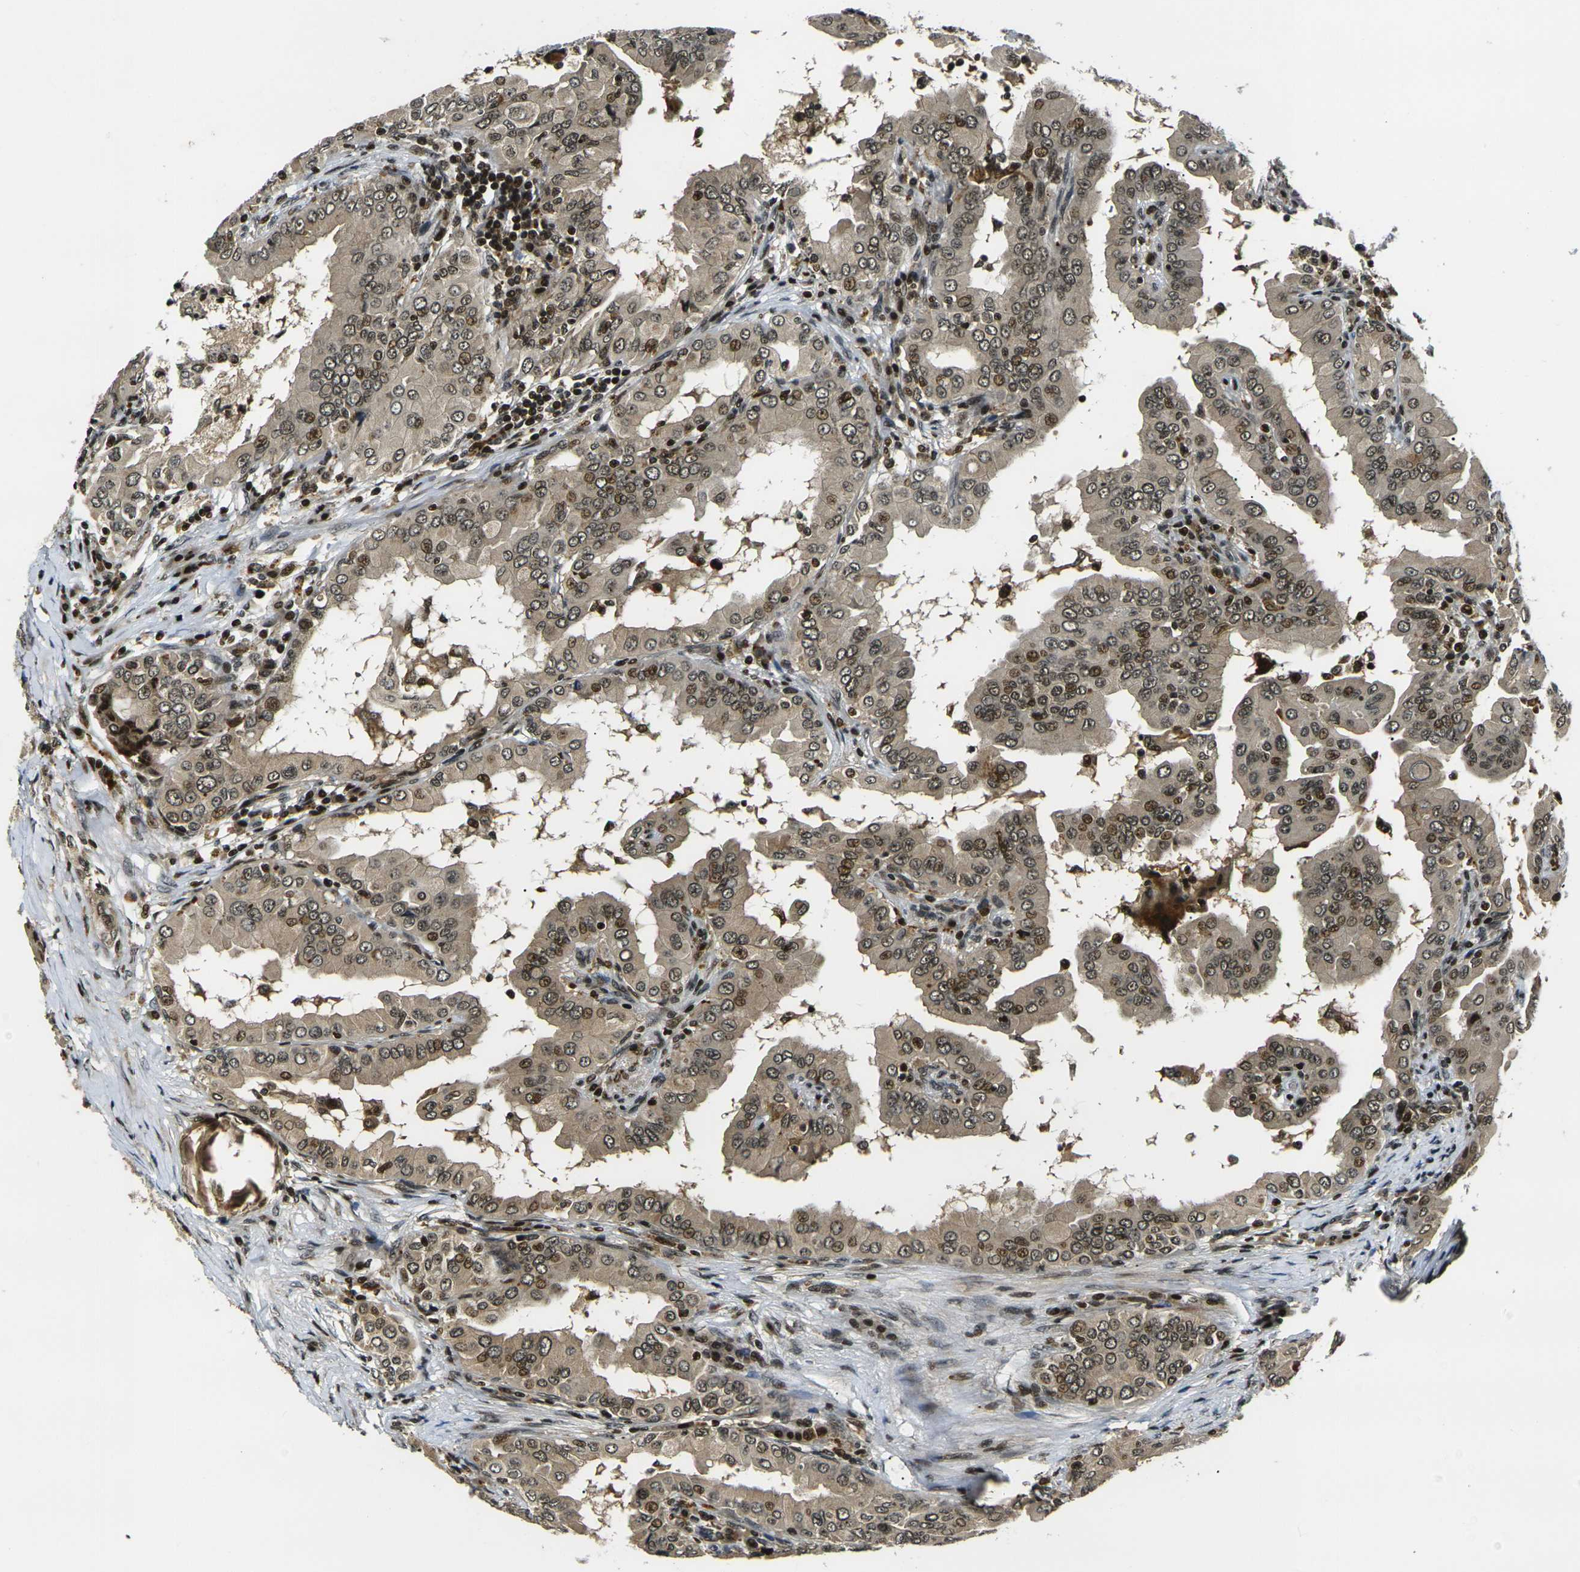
{"staining": {"intensity": "moderate", "quantity": ">75%", "location": "cytoplasmic/membranous,nuclear"}, "tissue": "thyroid cancer", "cell_type": "Tumor cells", "image_type": "cancer", "snomed": [{"axis": "morphology", "description": "Papillary adenocarcinoma, NOS"}, {"axis": "topography", "description": "Thyroid gland"}], "caption": "A brown stain labels moderate cytoplasmic/membranous and nuclear expression of a protein in thyroid cancer (papillary adenocarcinoma) tumor cells. Nuclei are stained in blue.", "gene": "ACTL6A", "patient": {"sex": "male", "age": 33}}